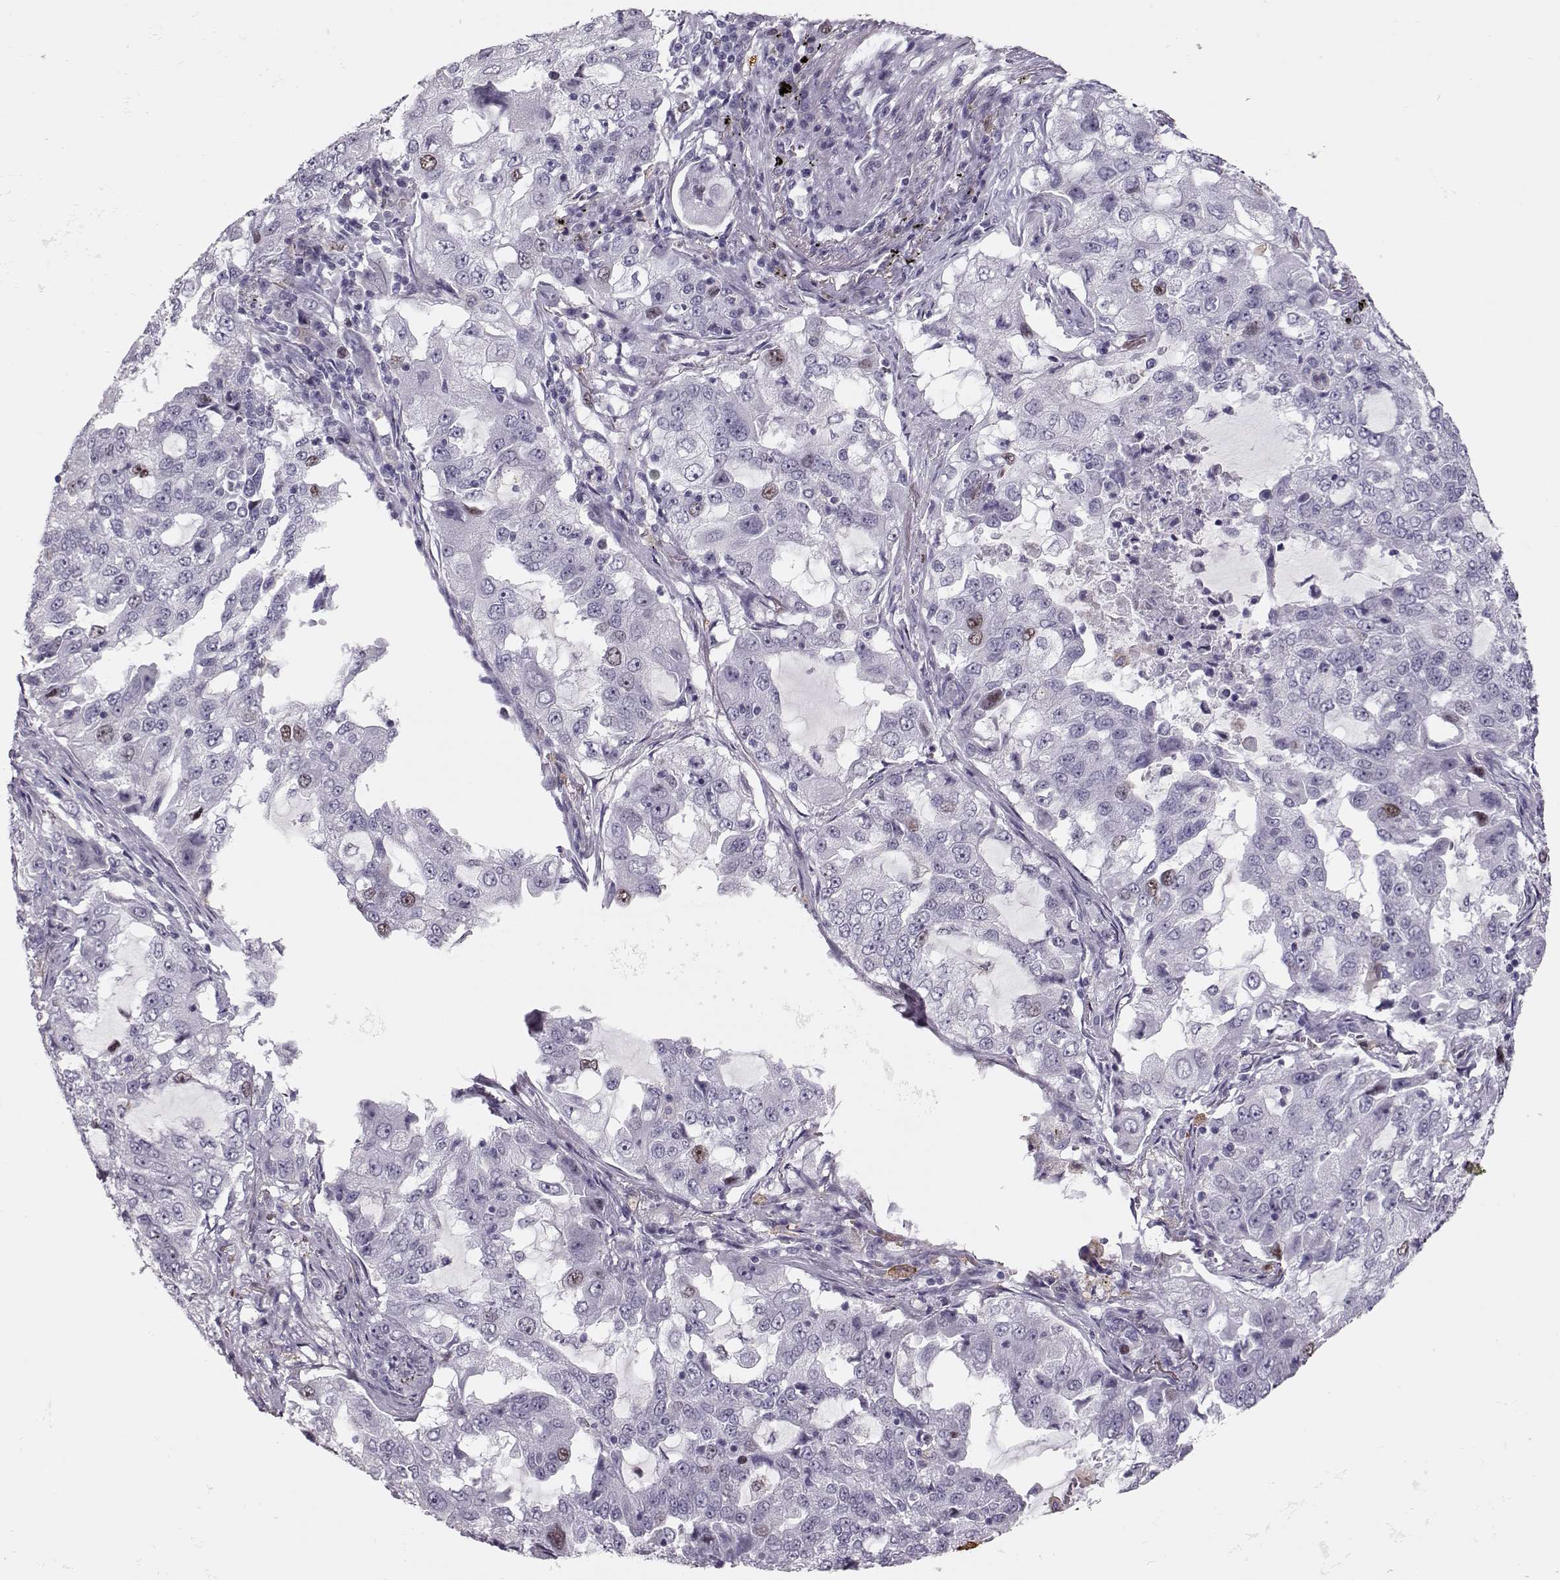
{"staining": {"intensity": "moderate", "quantity": "<25%", "location": "nuclear"}, "tissue": "lung cancer", "cell_type": "Tumor cells", "image_type": "cancer", "snomed": [{"axis": "morphology", "description": "Adenocarcinoma, NOS"}, {"axis": "topography", "description": "Lung"}], "caption": "Moderate nuclear expression is appreciated in about <25% of tumor cells in lung adenocarcinoma.", "gene": "SGO1", "patient": {"sex": "female", "age": 61}}